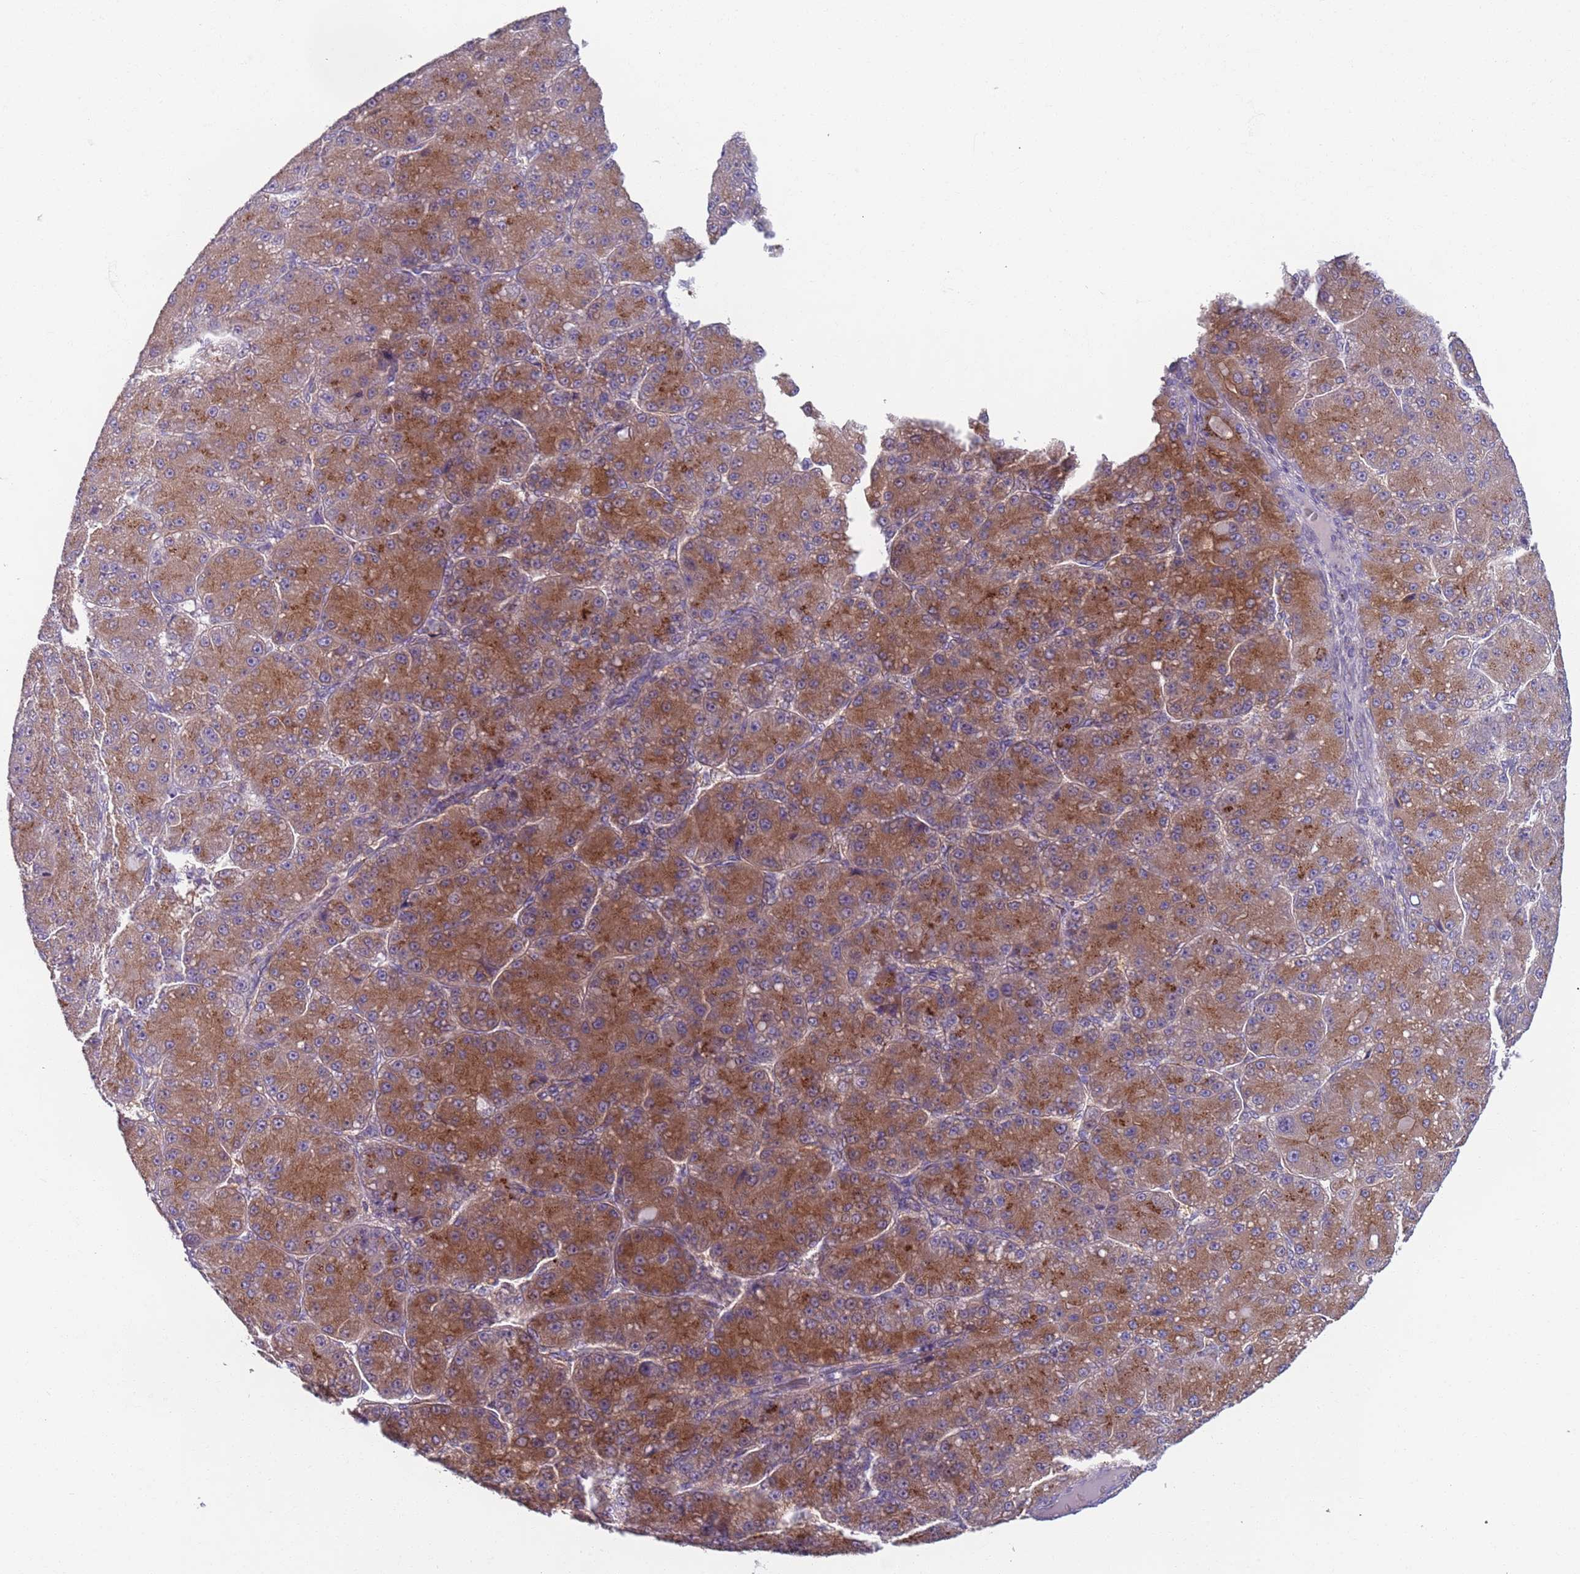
{"staining": {"intensity": "moderate", "quantity": ">75%", "location": "cytoplasmic/membranous"}, "tissue": "liver cancer", "cell_type": "Tumor cells", "image_type": "cancer", "snomed": [{"axis": "morphology", "description": "Carcinoma, Hepatocellular, NOS"}, {"axis": "topography", "description": "Liver"}], "caption": "Tumor cells exhibit medium levels of moderate cytoplasmic/membranous positivity in about >75% of cells in liver cancer (hepatocellular carcinoma).", "gene": "AKTIP", "patient": {"sex": "male", "age": 67}}